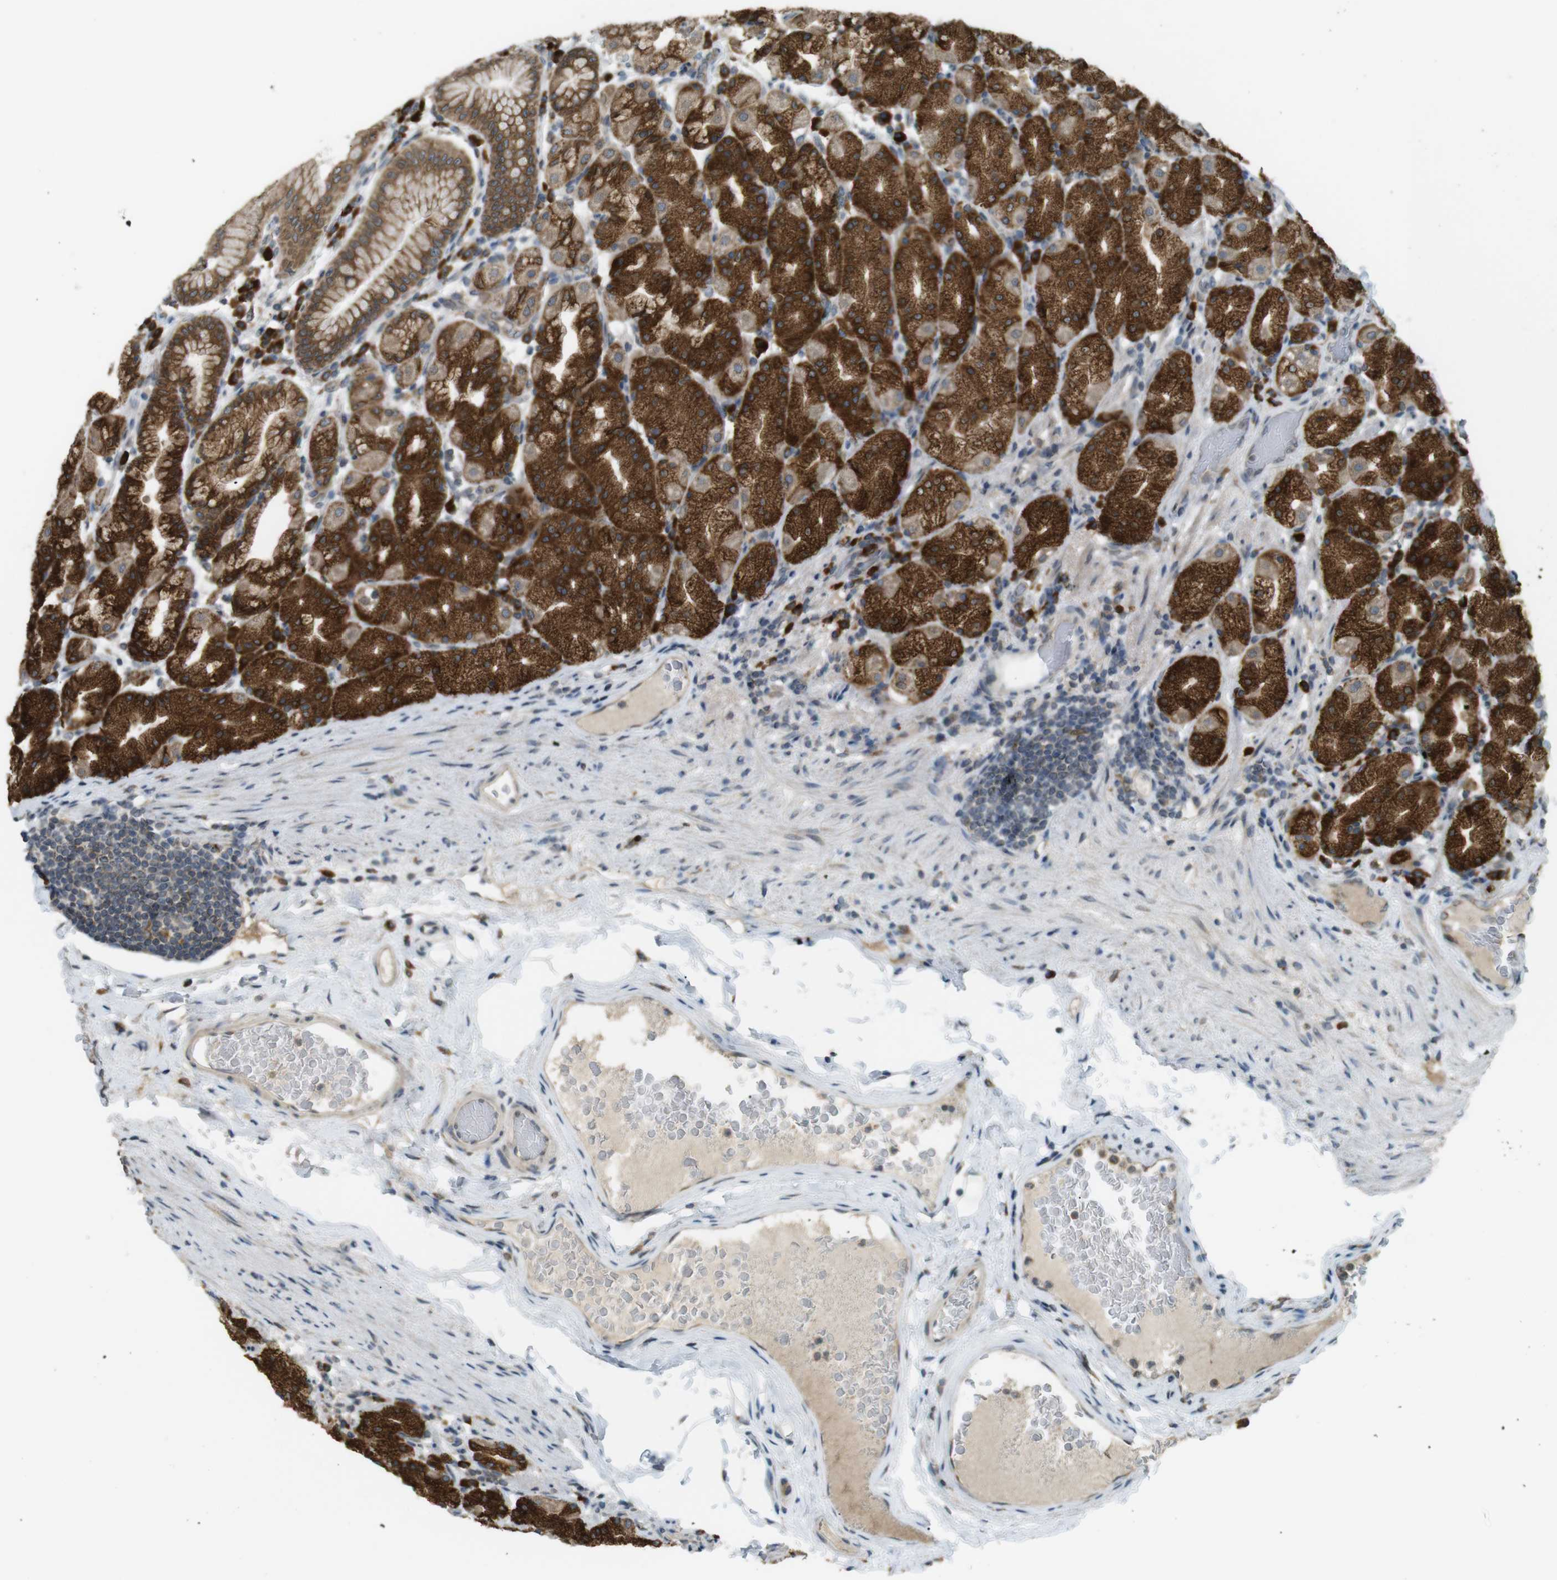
{"staining": {"intensity": "strong", "quantity": ">75%", "location": "cytoplasmic/membranous"}, "tissue": "stomach", "cell_type": "Glandular cells", "image_type": "normal", "snomed": [{"axis": "morphology", "description": "Normal tissue, NOS"}, {"axis": "topography", "description": "Stomach, upper"}], "caption": "This is a histology image of immunohistochemistry staining of normal stomach, which shows strong expression in the cytoplasmic/membranous of glandular cells.", "gene": "TMED4", "patient": {"sex": "male", "age": 68}}